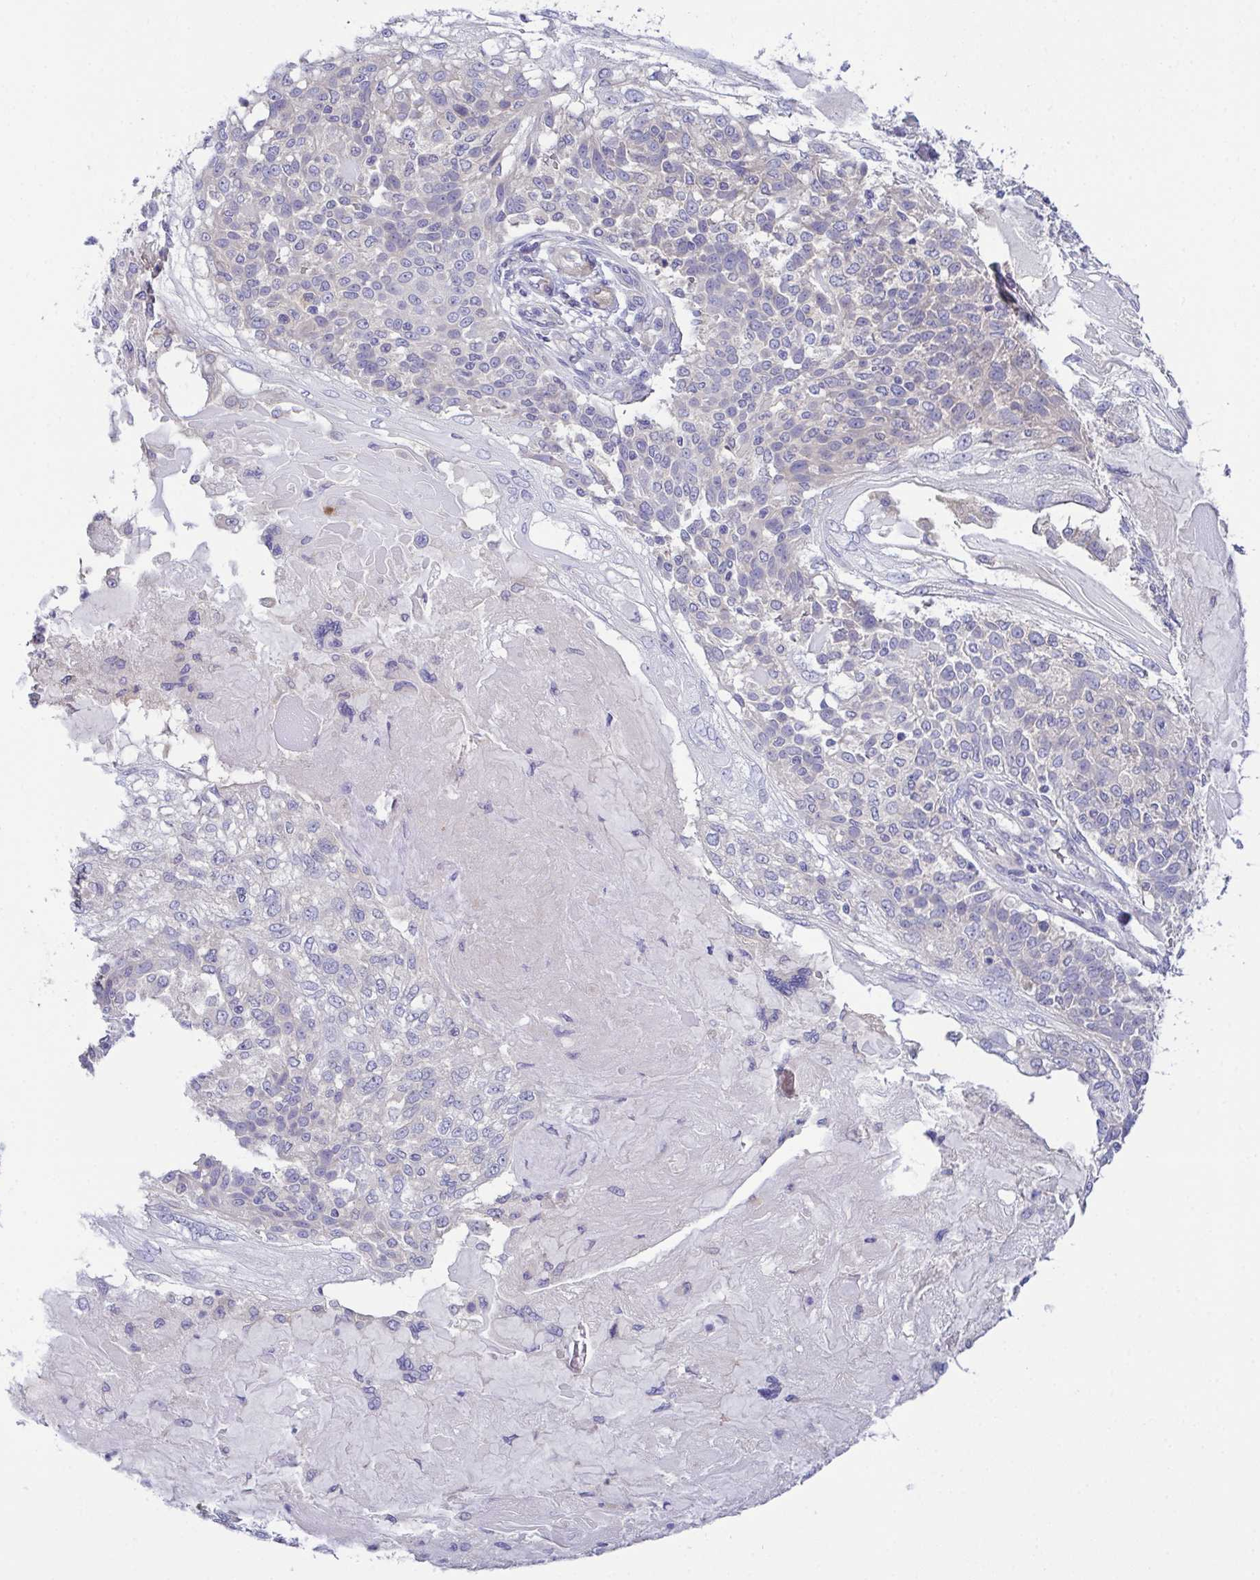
{"staining": {"intensity": "weak", "quantity": "<25%", "location": "cytoplasmic/membranous"}, "tissue": "skin cancer", "cell_type": "Tumor cells", "image_type": "cancer", "snomed": [{"axis": "morphology", "description": "Normal tissue, NOS"}, {"axis": "morphology", "description": "Squamous cell carcinoma, NOS"}, {"axis": "topography", "description": "Skin"}], "caption": "A histopathology image of human skin cancer is negative for staining in tumor cells.", "gene": "CFAP97D1", "patient": {"sex": "female", "age": 83}}